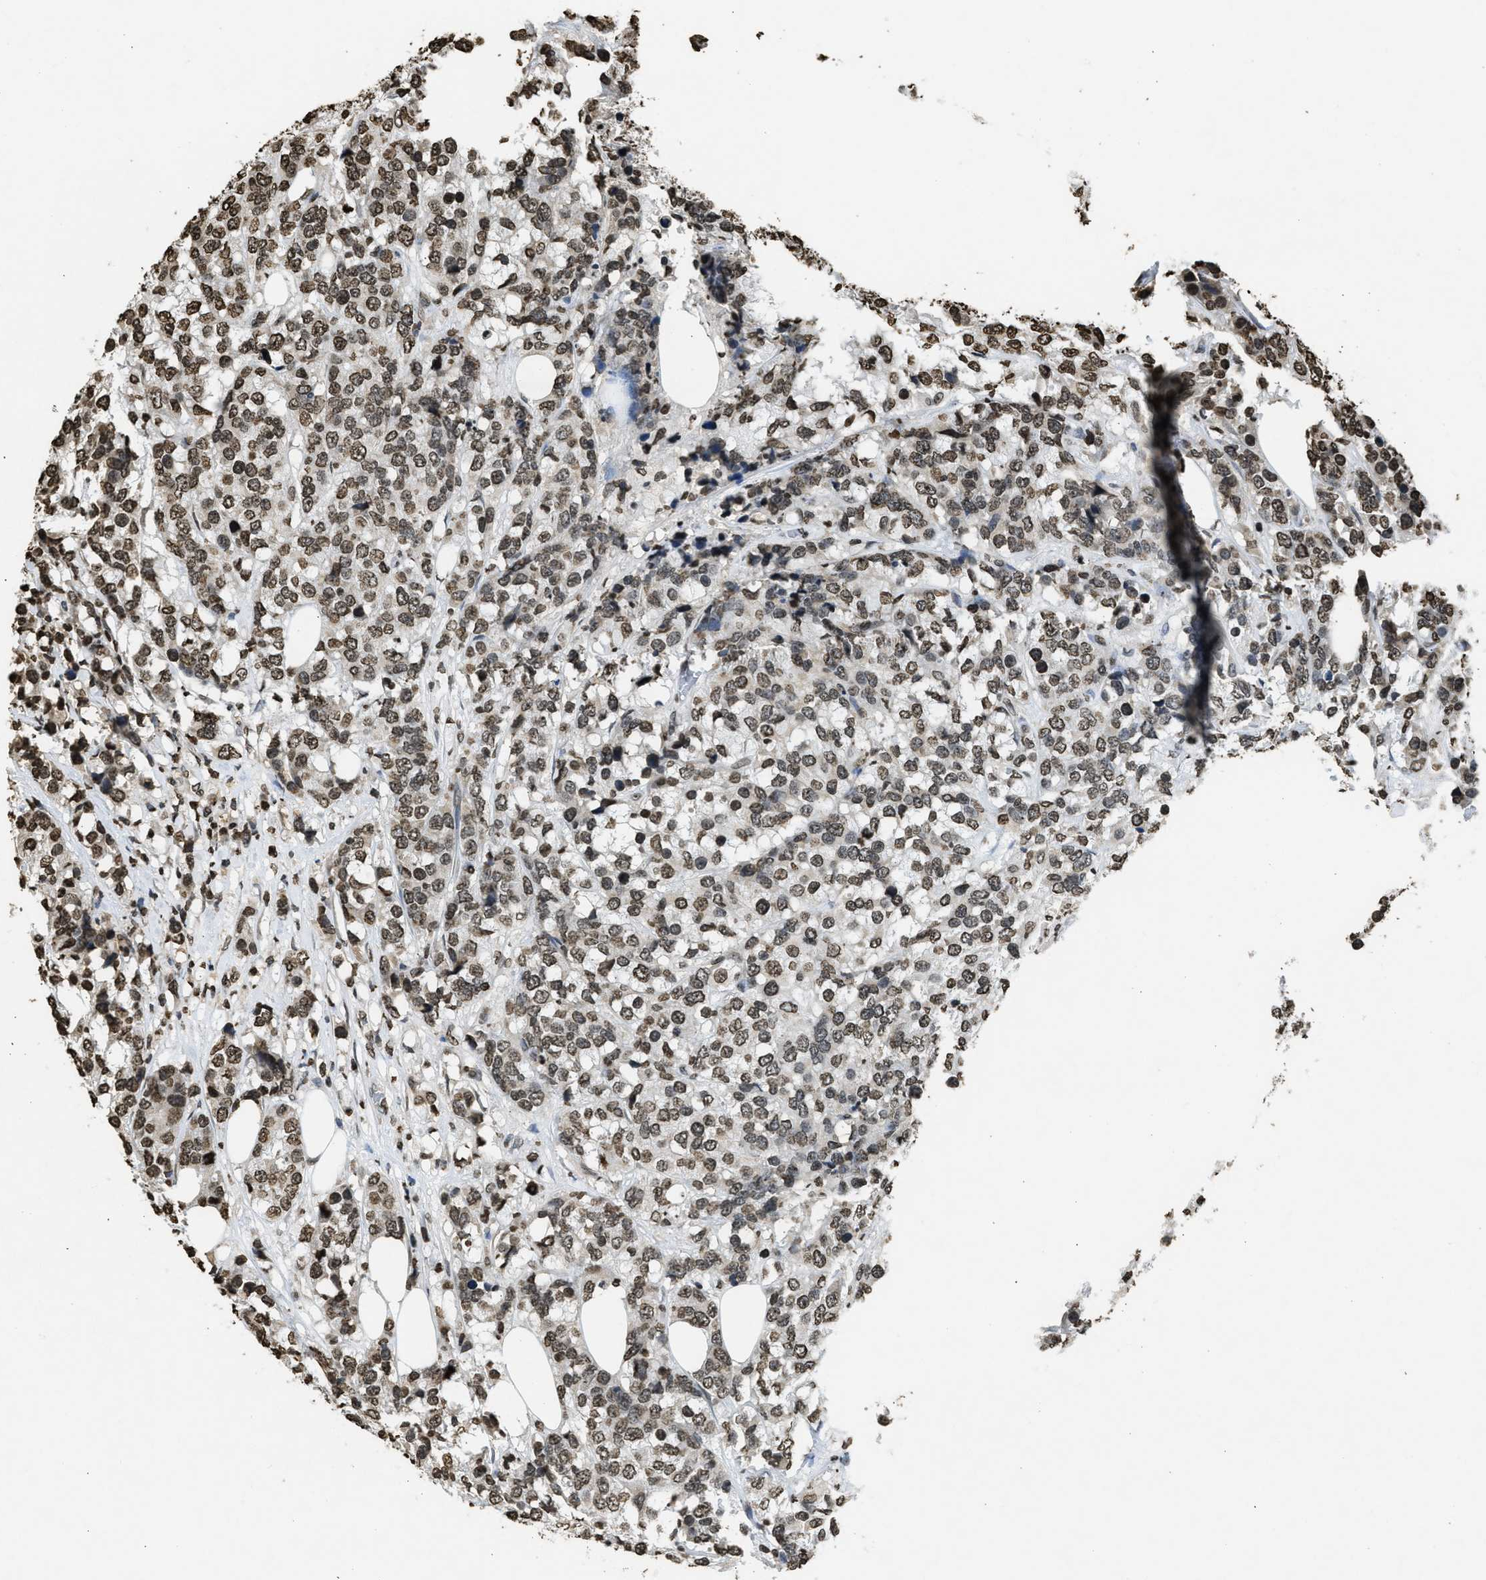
{"staining": {"intensity": "moderate", "quantity": ">75%", "location": "nuclear"}, "tissue": "breast cancer", "cell_type": "Tumor cells", "image_type": "cancer", "snomed": [{"axis": "morphology", "description": "Lobular carcinoma"}, {"axis": "topography", "description": "Breast"}], "caption": "Immunohistochemistry histopathology image of neoplastic tissue: human lobular carcinoma (breast) stained using immunohistochemistry (IHC) exhibits medium levels of moderate protein expression localized specifically in the nuclear of tumor cells, appearing as a nuclear brown color.", "gene": "RRAGC", "patient": {"sex": "female", "age": 59}}